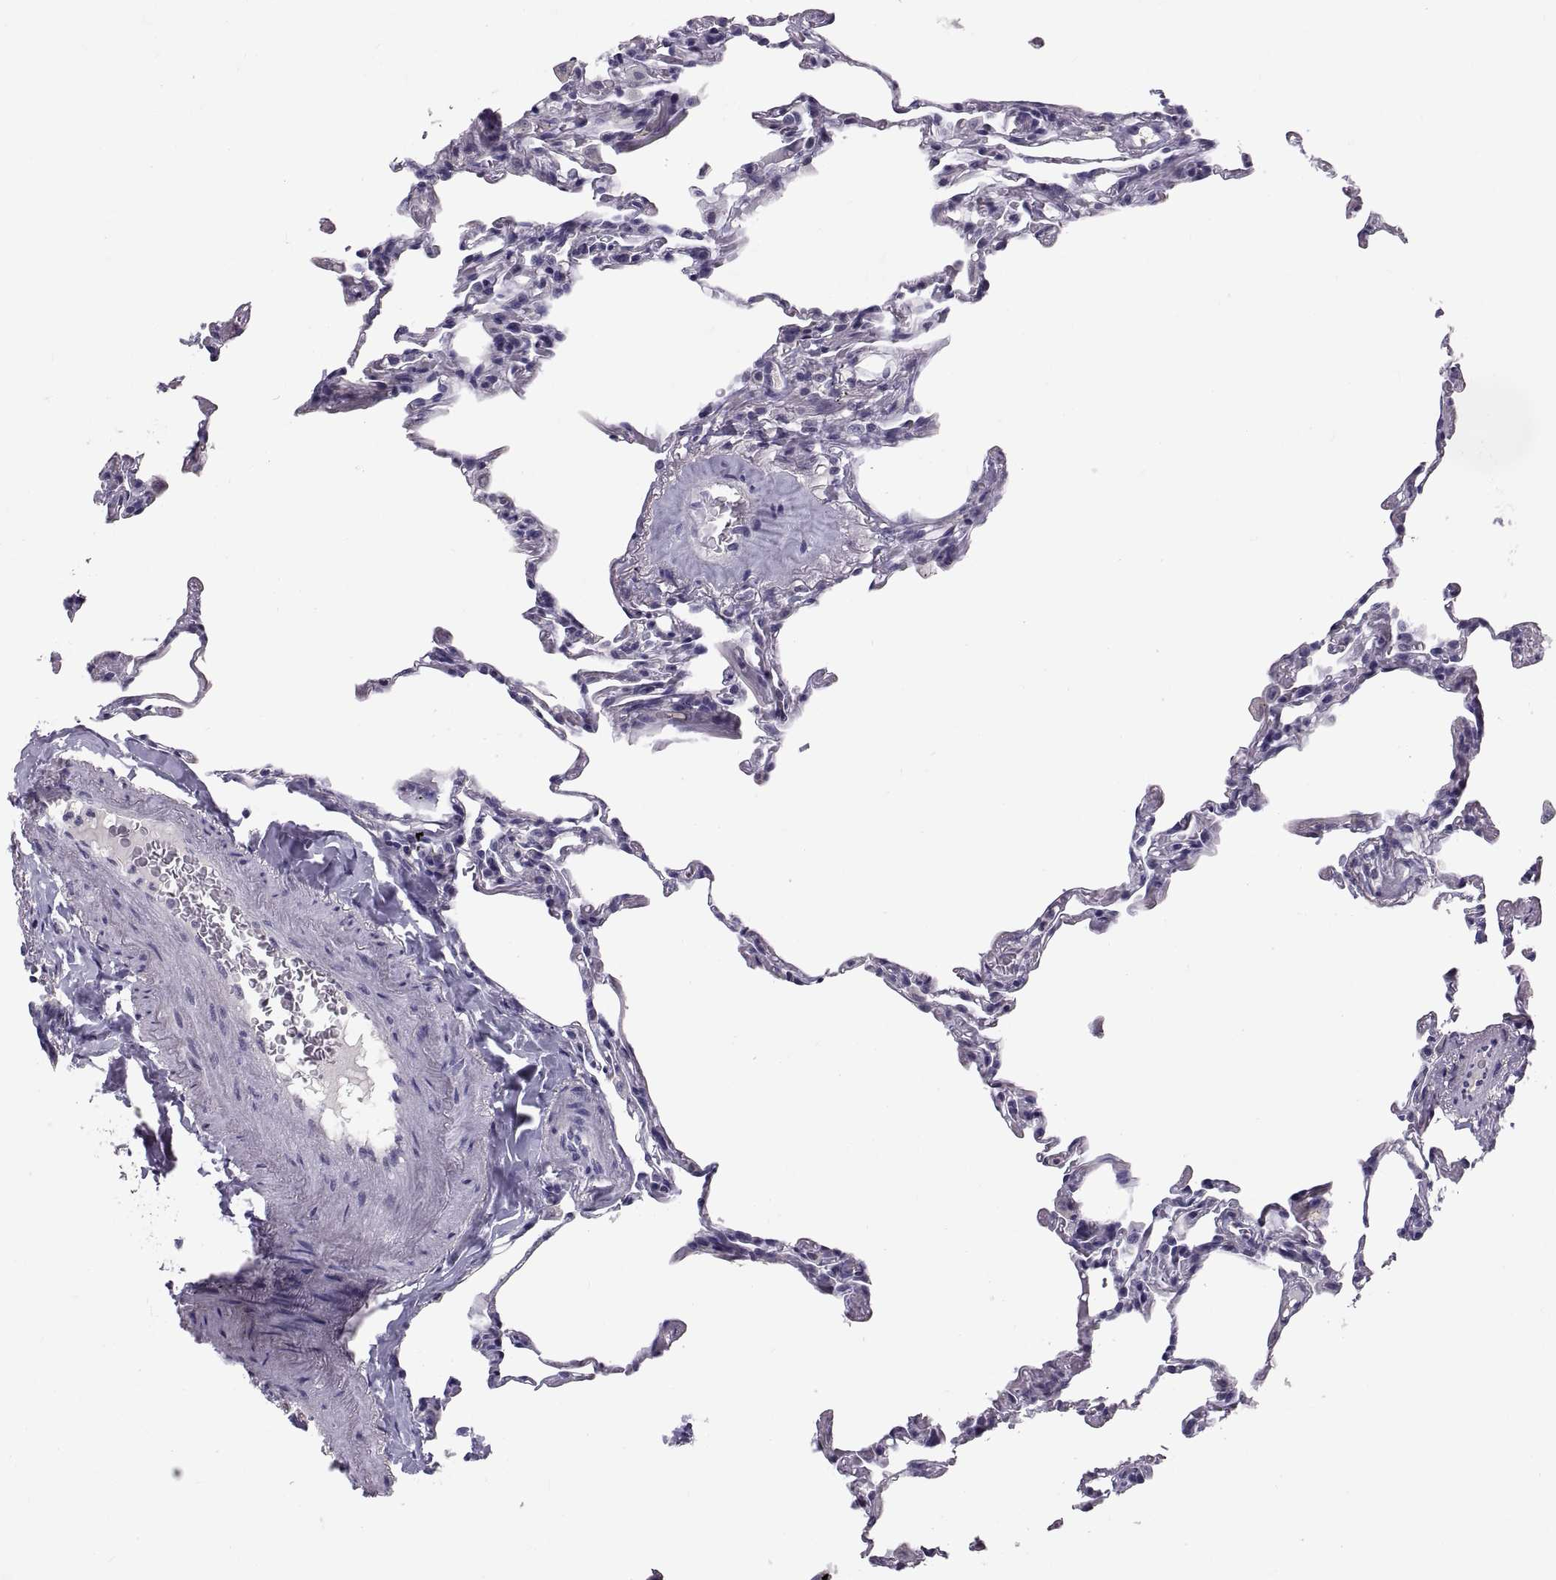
{"staining": {"intensity": "negative", "quantity": "none", "location": "none"}, "tissue": "lung", "cell_type": "Alveolar cells", "image_type": "normal", "snomed": [{"axis": "morphology", "description": "Normal tissue, NOS"}, {"axis": "topography", "description": "Lung"}], "caption": "The immunohistochemistry histopathology image has no significant expression in alveolar cells of lung.", "gene": "PTN", "patient": {"sex": "female", "age": 57}}